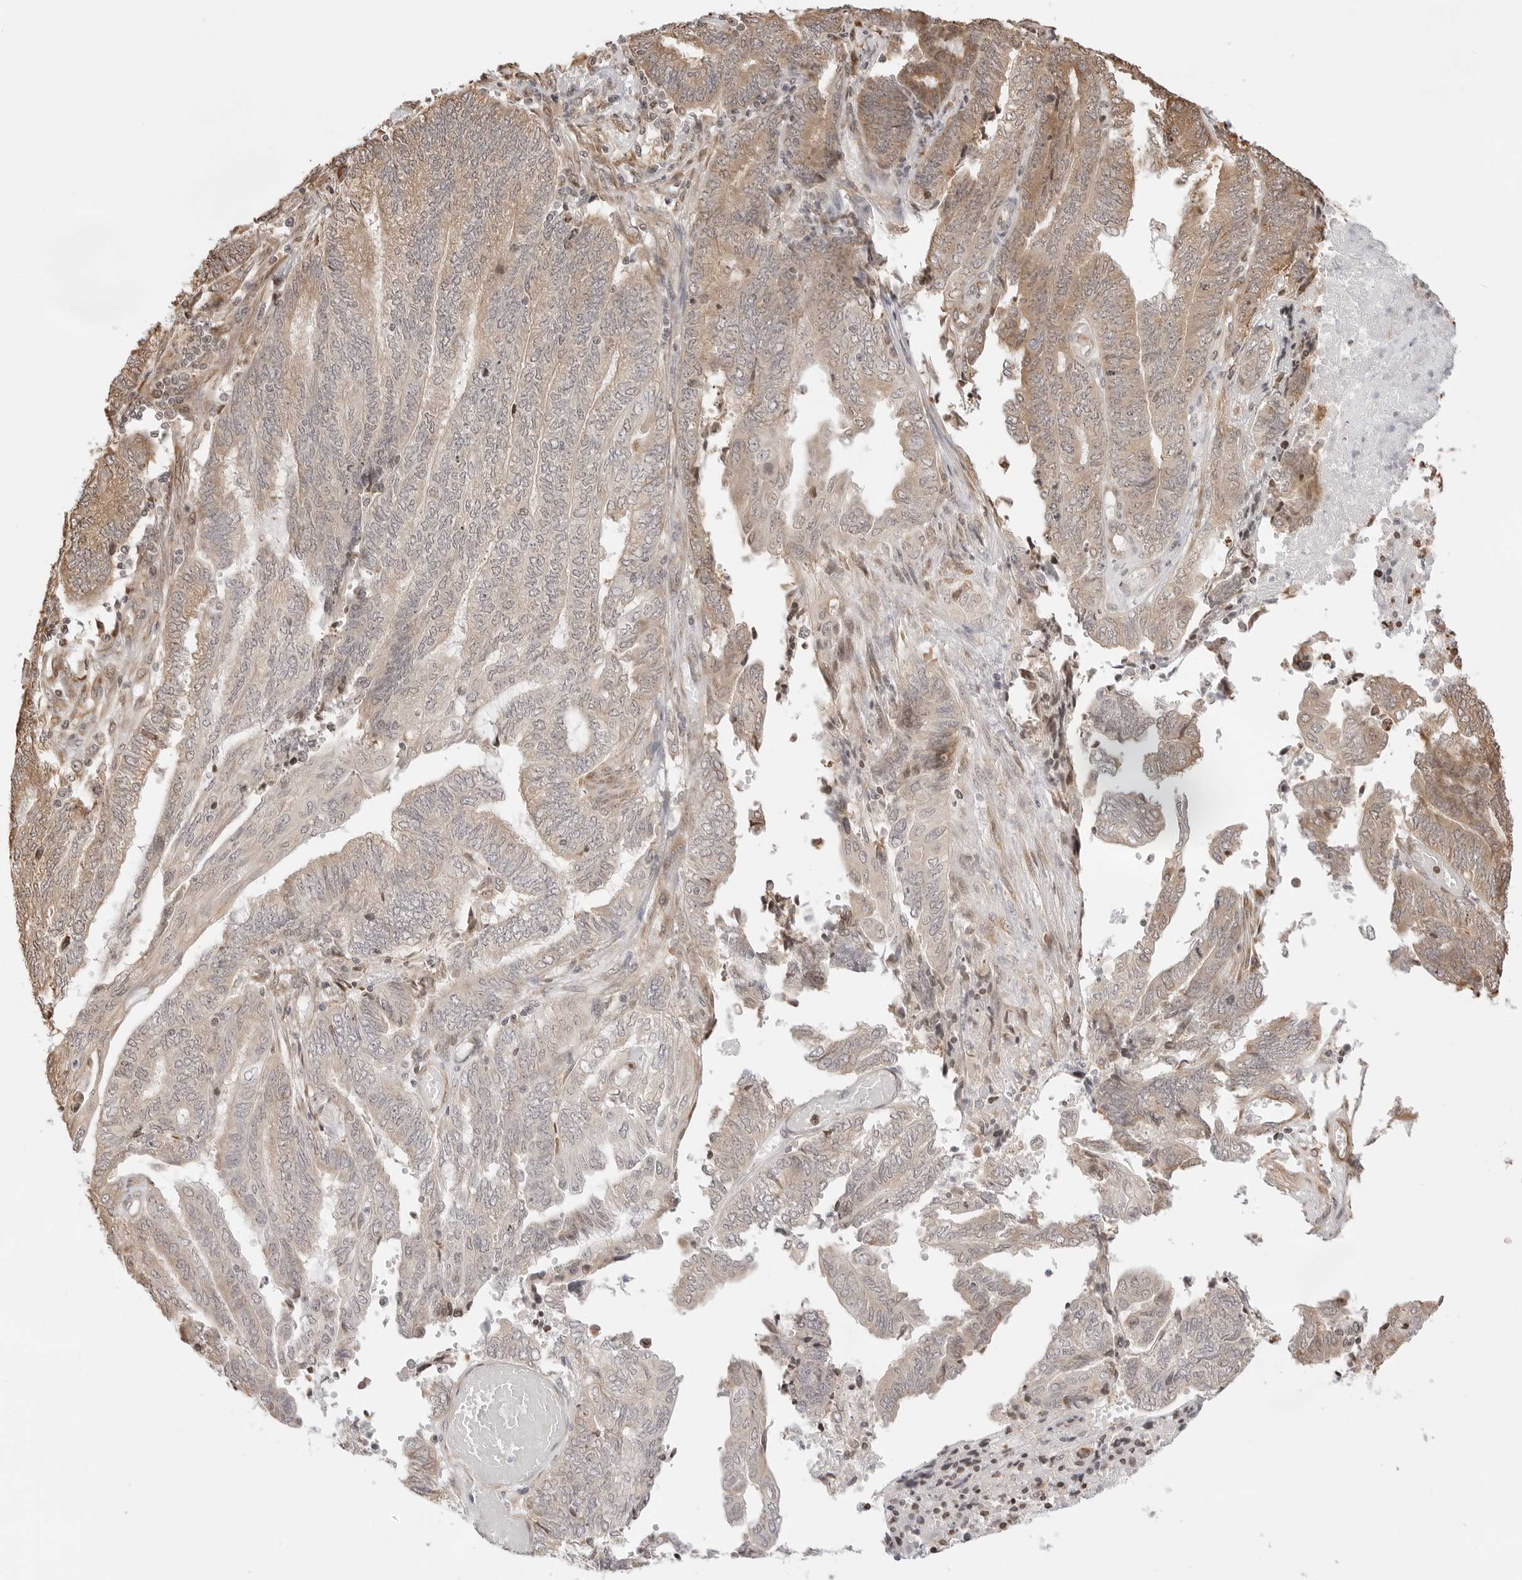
{"staining": {"intensity": "weak", "quantity": "<25%", "location": "cytoplasmic/membranous"}, "tissue": "endometrial cancer", "cell_type": "Tumor cells", "image_type": "cancer", "snomed": [{"axis": "morphology", "description": "Adenocarcinoma, NOS"}, {"axis": "topography", "description": "Uterus"}, {"axis": "topography", "description": "Endometrium"}], "caption": "Human endometrial cancer (adenocarcinoma) stained for a protein using immunohistochemistry demonstrates no expression in tumor cells.", "gene": "FKBP14", "patient": {"sex": "female", "age": 70}}